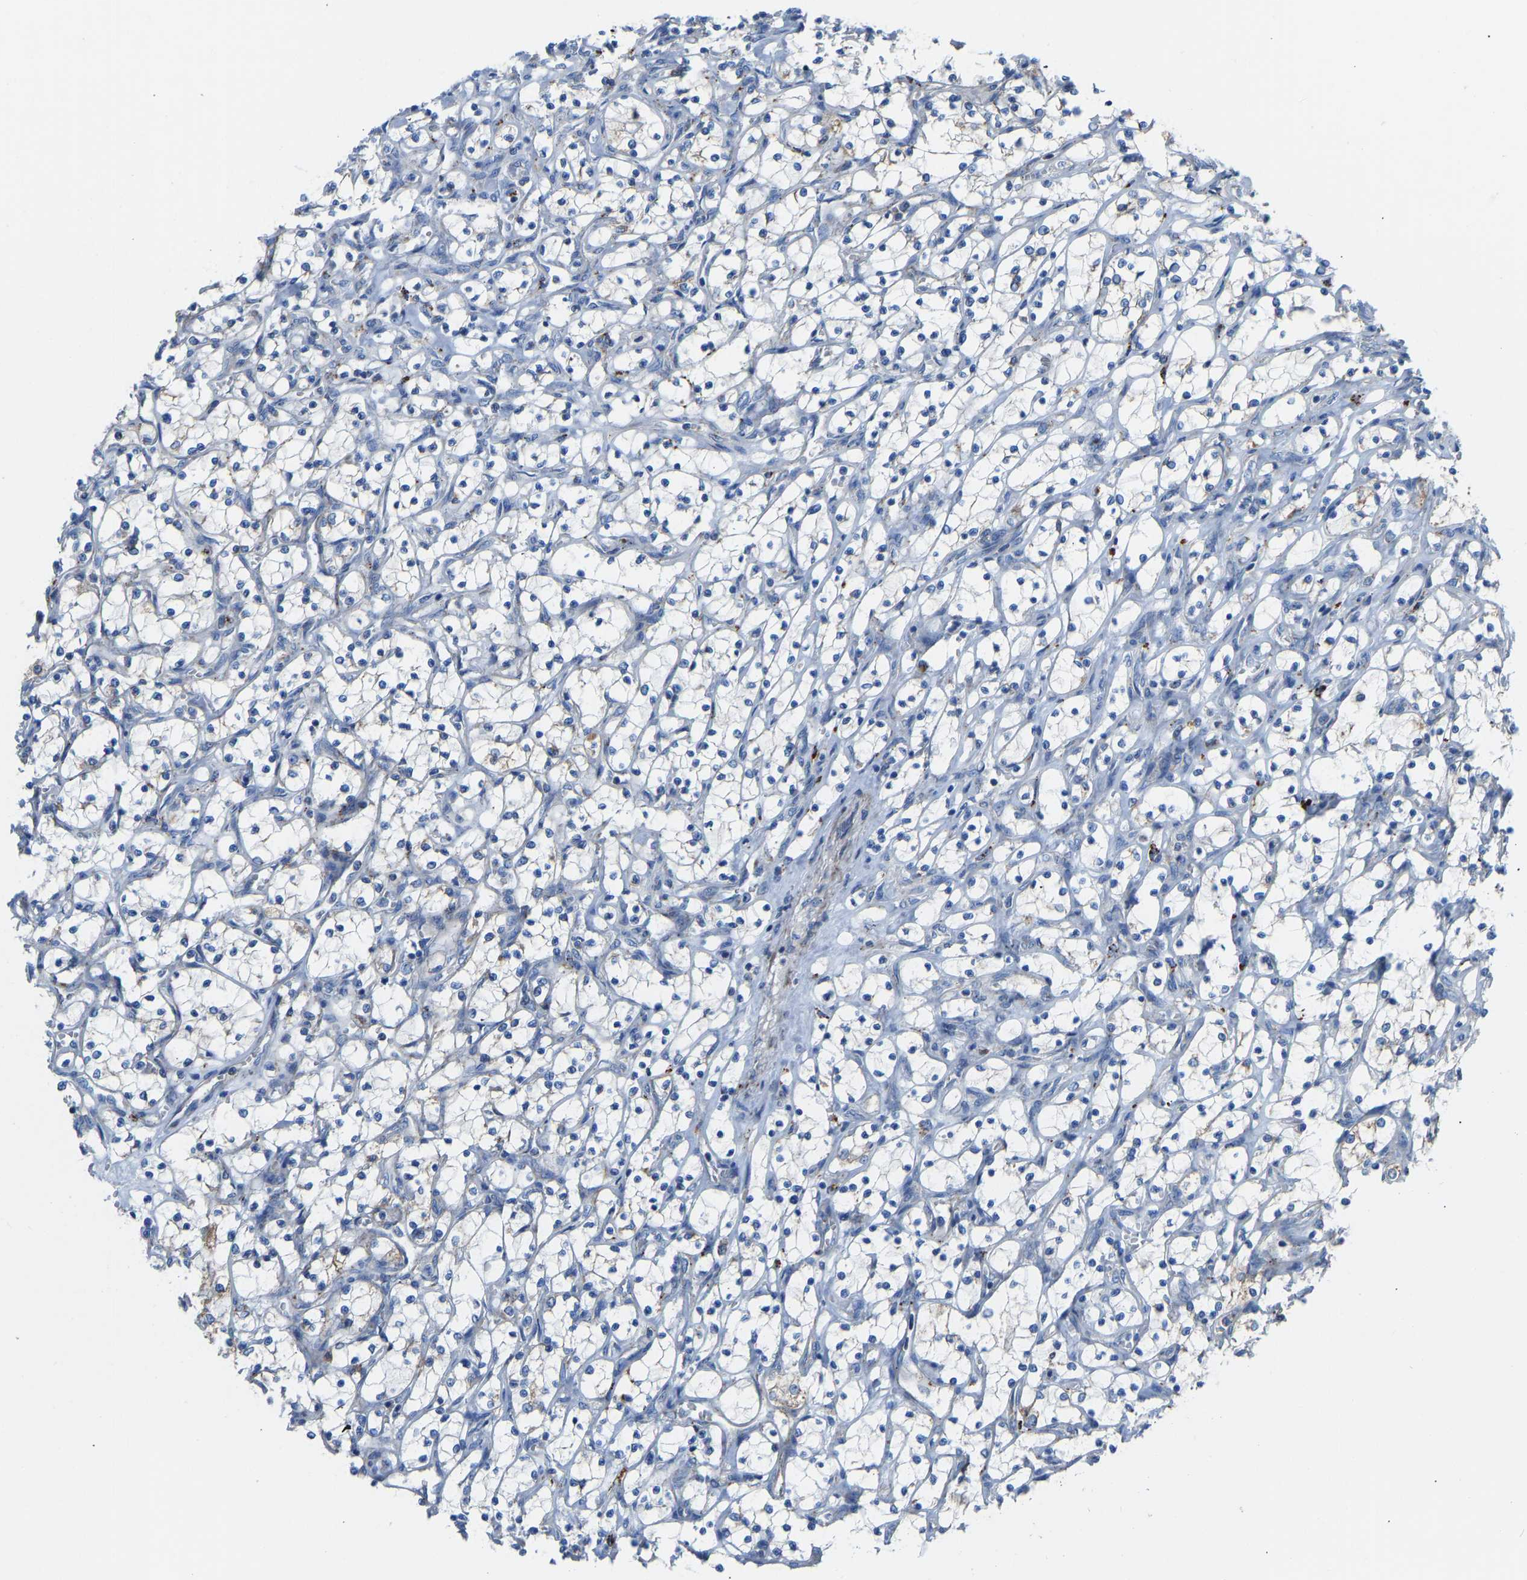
{"staining": {"intensity": "moderate", "quantity": "<25%", "location": "cytoplasmic/membranous"}, "tissue": "renal cancer", "cell_type": "Tumor cells", "image_type": "cancer", "snomed": [{"axis": "morphology", "description": "Adenocarcinoma, NOS"}, {"axis": "topography", "description": "Kidney"}], "caption": "The image shows a brown stain indicating the presence of a protein in the cytoplasmic/membranous of tumor cells in renal cancer (adenocarcinoma).", "gene": "SMIM20", "patient": {"sex": "female", "age": 69}}